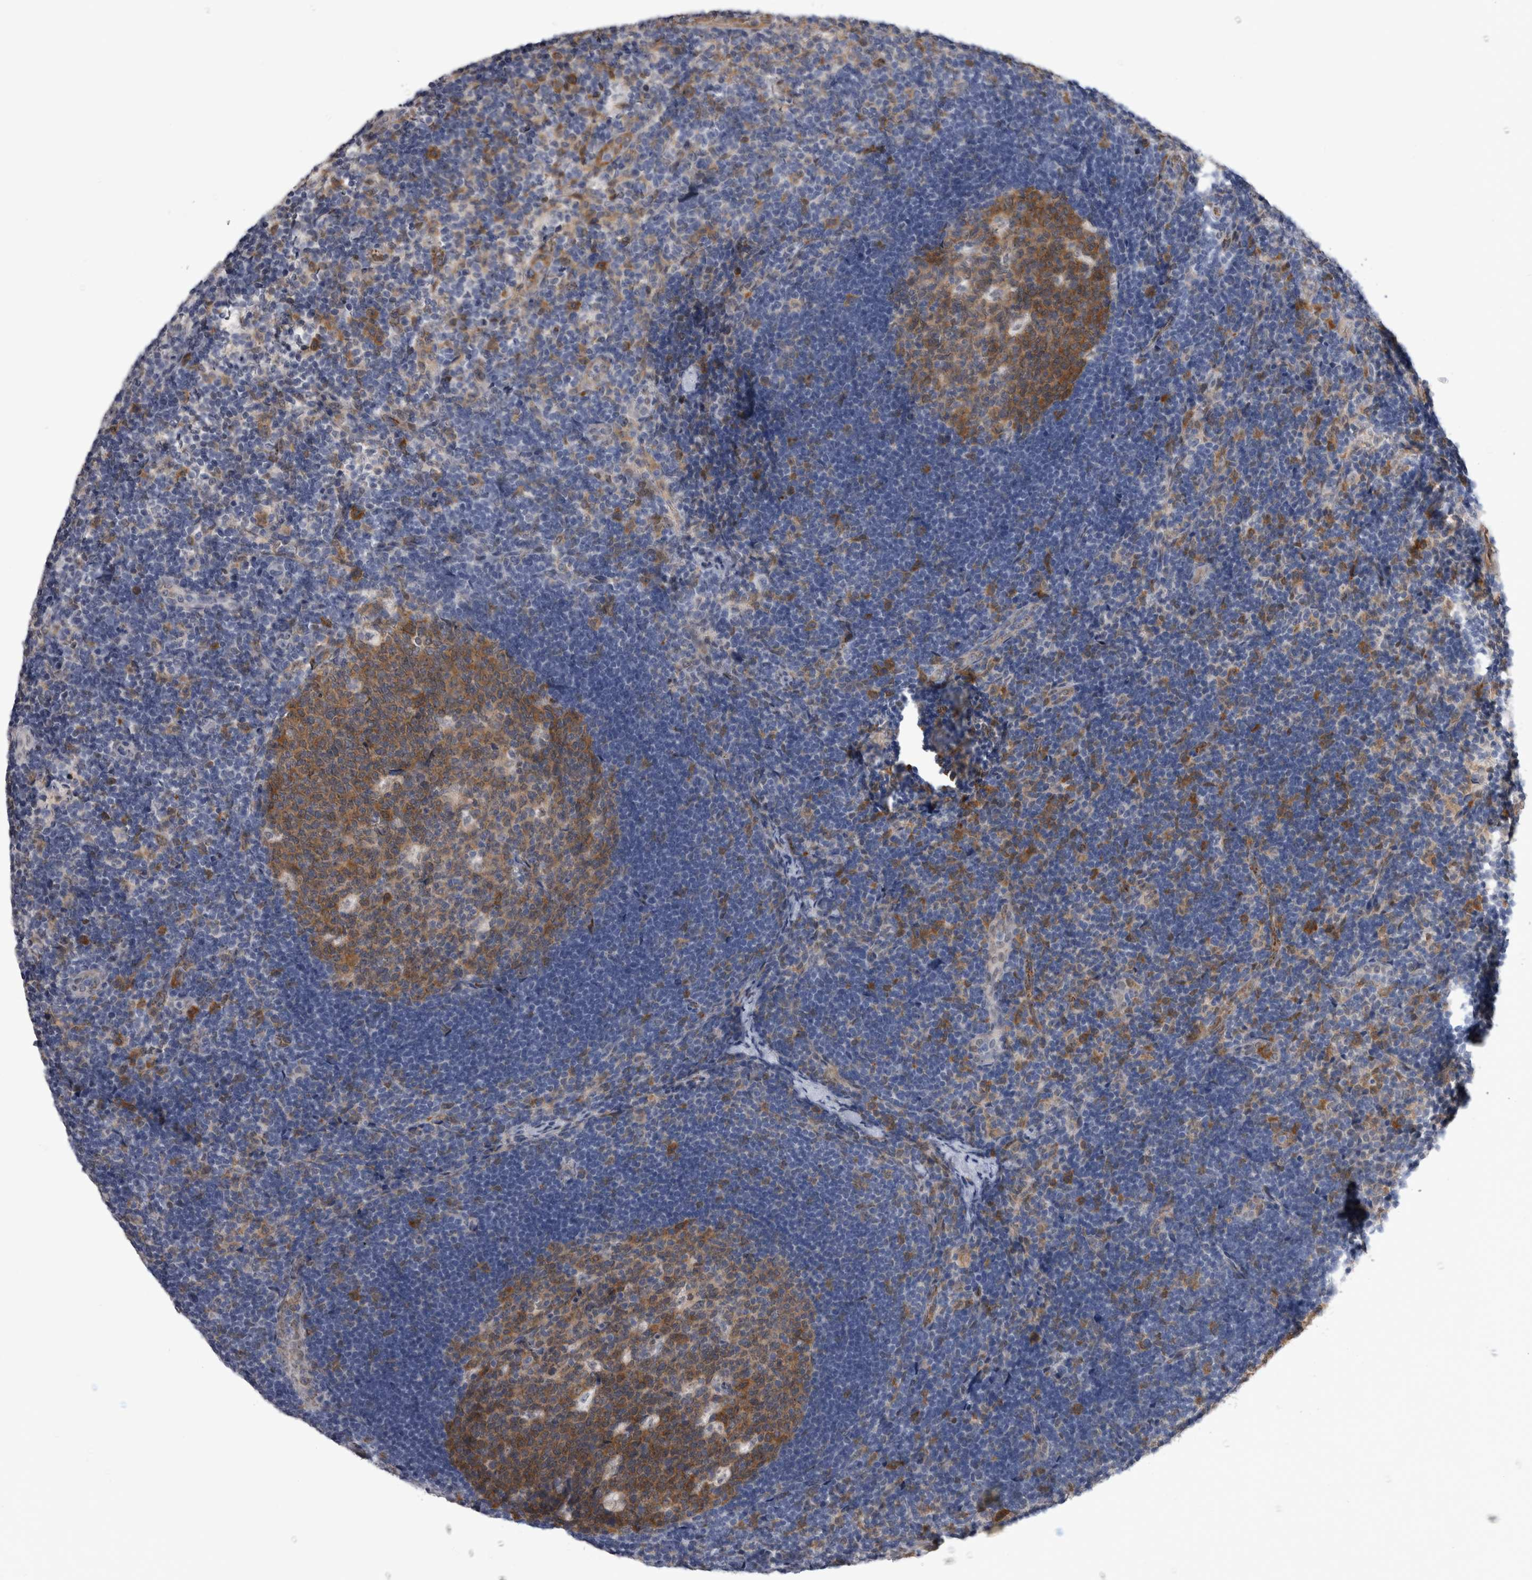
{"staining": {"intensity": "moderate", "quantity": ">75%", "location": "cytoplasmic/membranous"}, "tissue": "lymph node", "cell_type": "Germinal center cells", "image_type": "normal", "snomed": [{"axis": "morphology", "description": "Normal tissue, NOS"}, {"axis": "topography", "description": "Lymph node"}], "caption": "About >75% of germinal center cells in benign lymph node reveal moderate cytoplasmic/membranous protein expression as visualized by brown immunohistochemical staining.", "gene": "ACOT7", "patient": {"sex": "female", "age": 22}}